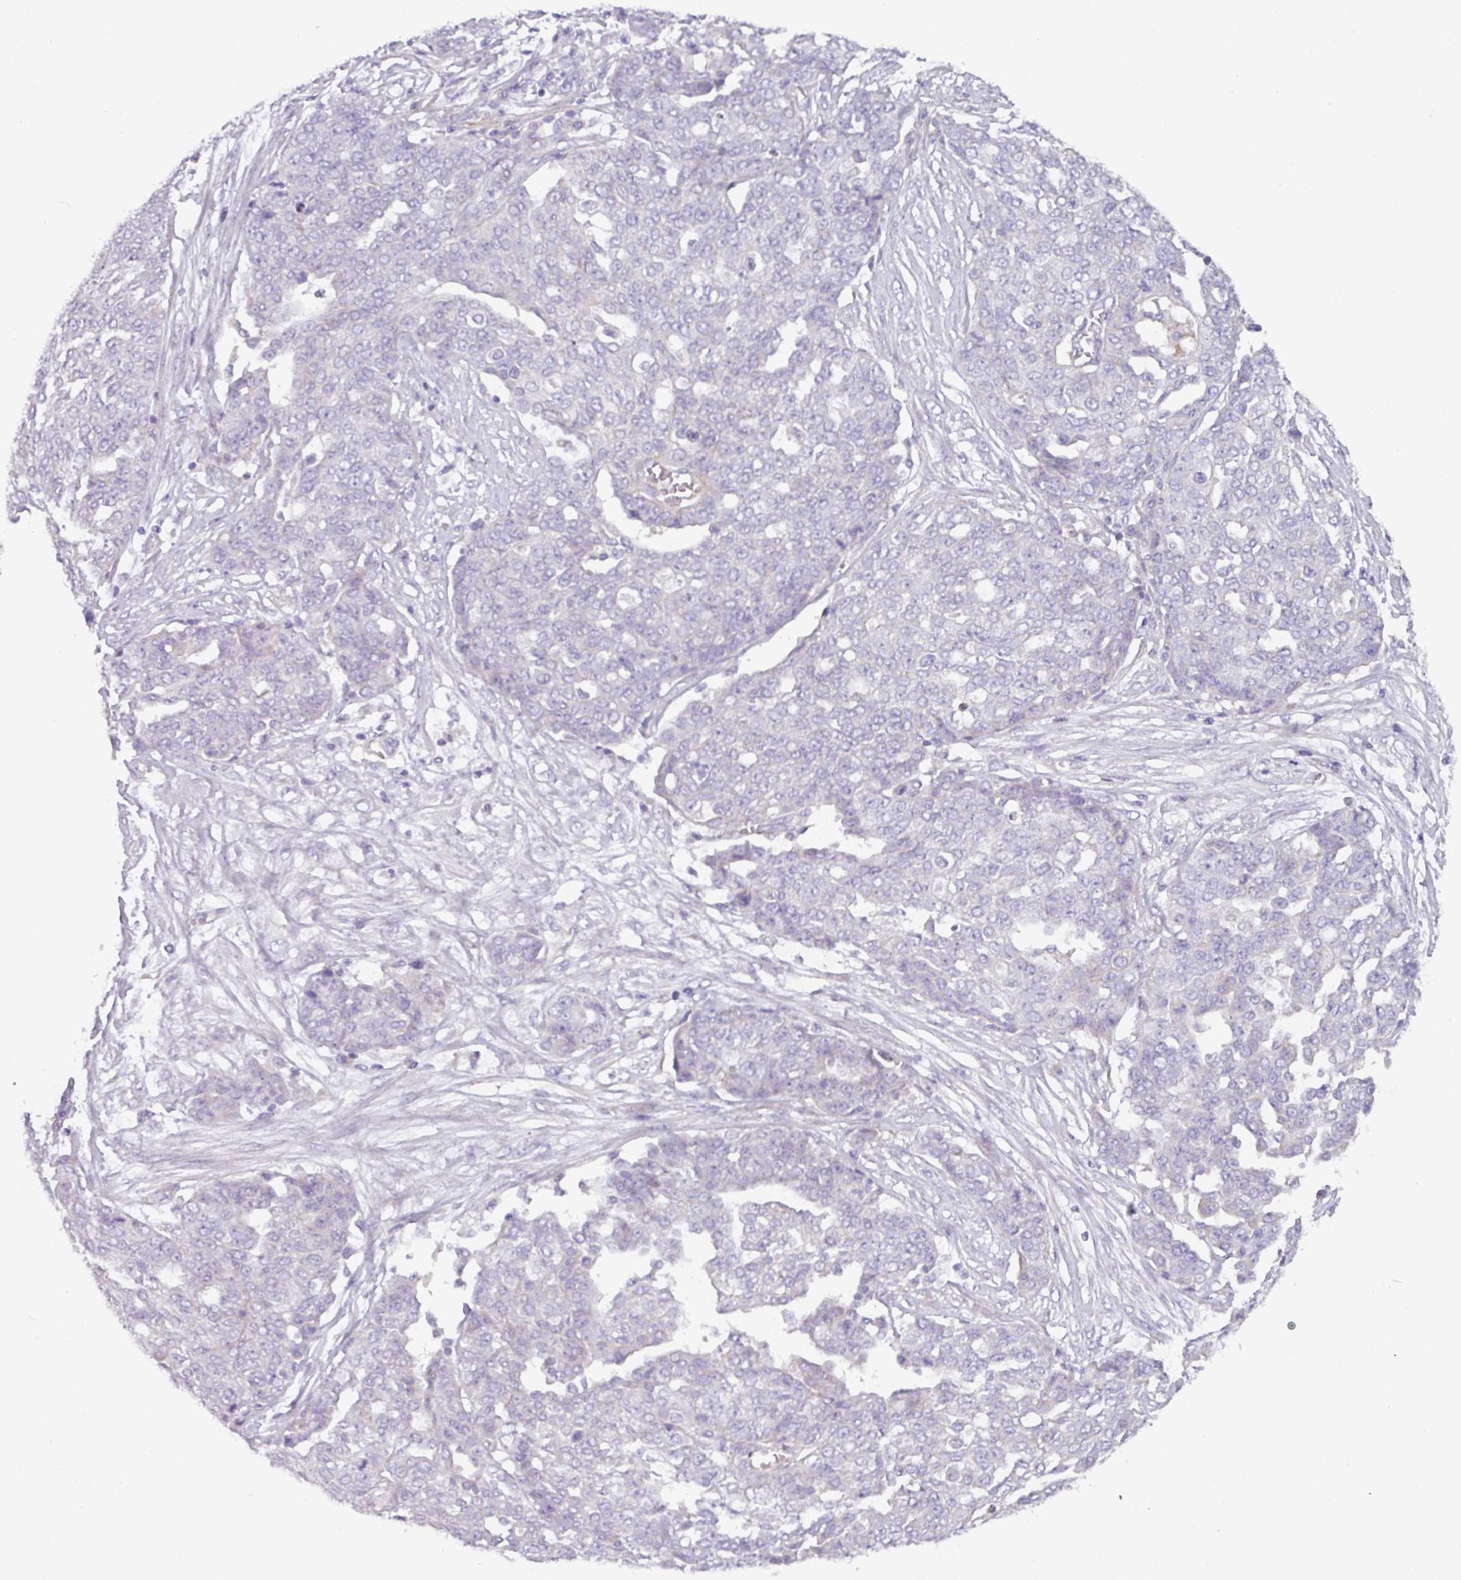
{"staining": {"intensity": "negative", "quantity": "none", "location": "none"}, "tissue": "ovarian cancer", "cell_type": "Tumor cells", "image_type": "cancer", "snomed": [{"axis": "morphology", "description": "Cystadenocarcinoma, serous, NOS"}, {"axis": "topography", "description": "Soft tissue"}, {"axis": "topography", "description": "Ovary"}], "caption": "This is an immunohistochemistry histopathology image of ovarian cancer. There is no positivity in tumor cells.", "gene": "RGS16", "patient": {"sex": "female", "age": 57}}